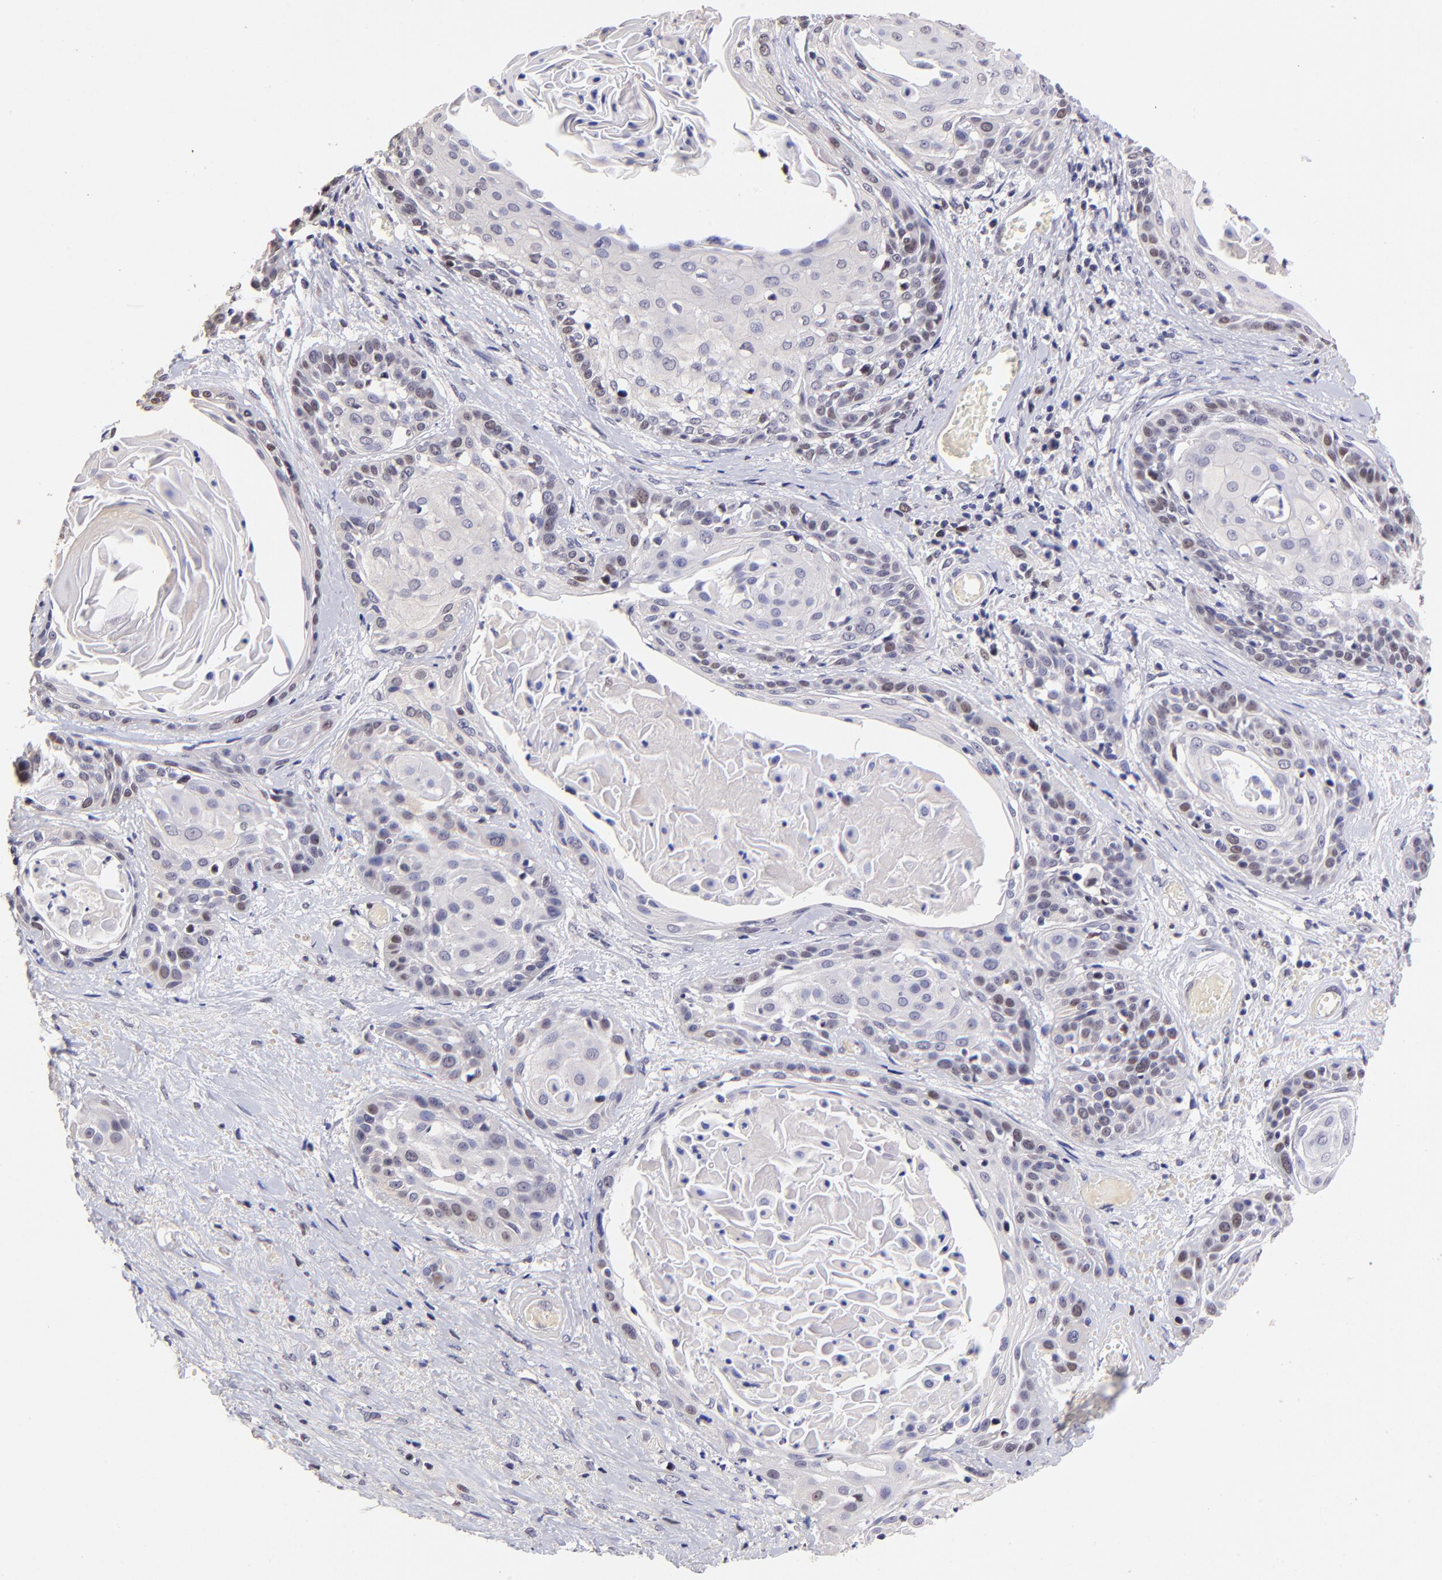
{"staining": {"intensity": "moderate", "quantity": "25%-75%", "location": "nuclear"}, "tissue": "cervical cancer", "cell_type": "Tumor cells", "image_type": "cancer", "snomed": [{"axis": "morphology", "description": "Squamous cell carcinoma, NOS"}, {"axis": "topography", "description": "Cervix"}], "caption": "High-magnification brightfield microscopy of cervical cancer stained with DAB (3,3'-diaminobenzidine) (brown) and counterstained with hematoxylin (blue). tumor cells exhibit moderate nuclear positivity is appreciated in approximately25%-75% of cells. (Stains: DAB (3,3'-diaminobenzidine) in brown, nuclei in blue, Microscopy: brightfield microscopy at high magnification).", "gene": "DNMT1", "patient": {"sex": "female", "age": 57}}